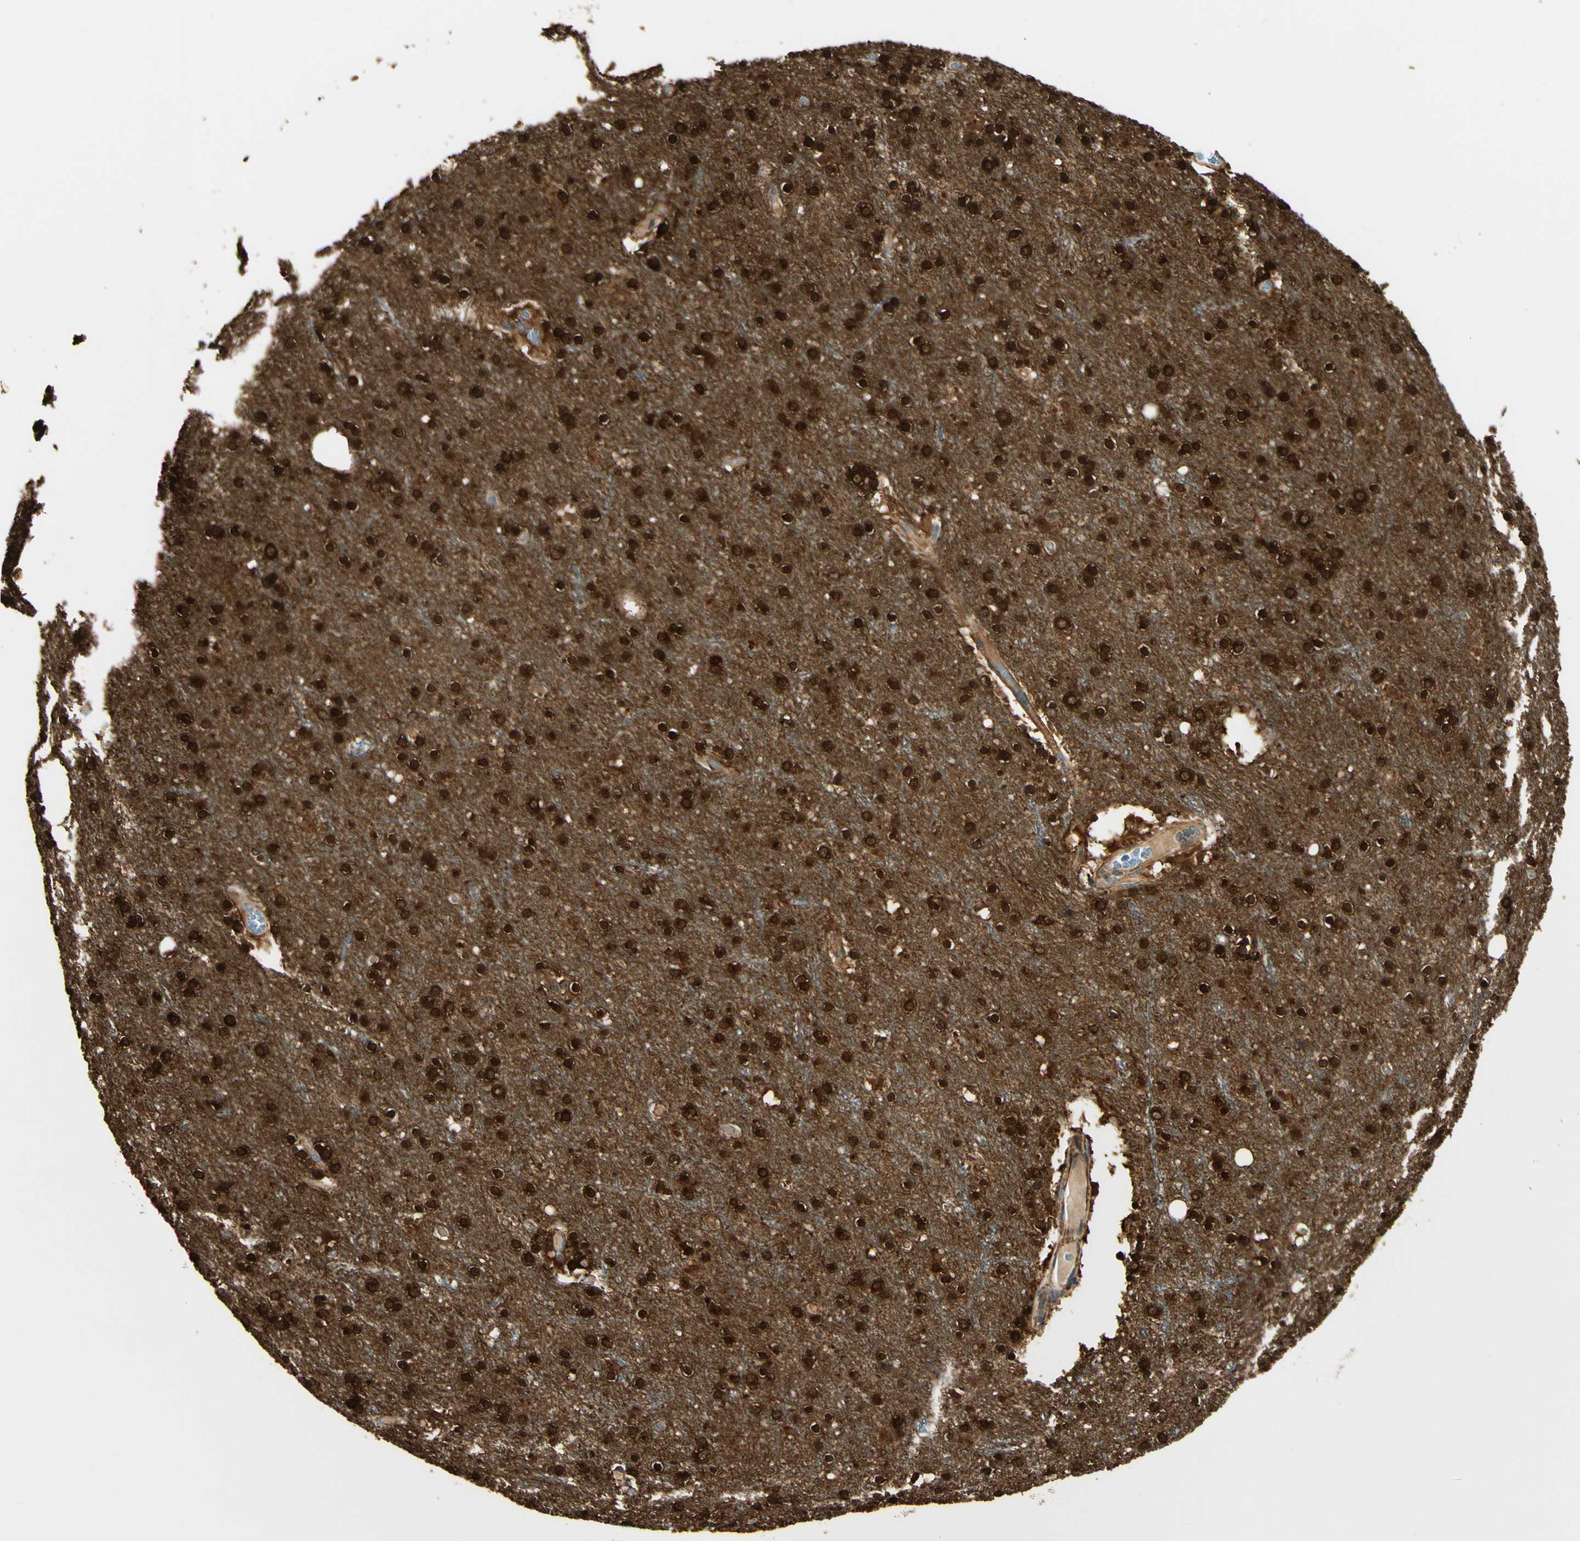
{"staining": {"intensity": "weak", "quantity": ">75%", "location": "cytoplasmic/membranous"}, "tissue": "cerebral cortex", "cell_type": "Endothelial cells", "image_type": "normal", "snomed": [{"axis": "morphology", "description": "Normal tissue, NOS"}, {"axis": "topography", "description": "Cerebral cortex"}], "caption": "High-power microscopy captured an immunohistochemistry image of benign cerebral cortex, revealing weak cytoplasmic/membranous expression in about >75% of endothelial cells. The staining was performed using DAB (3,3'-diaminobenzidine) to visualize the protein expression in brown, while the nuclei were stained in blue with hematoxylin (Magnification: 20x).", "gene": "FTH1", "patient": {"sex": "female", "age": 54}}